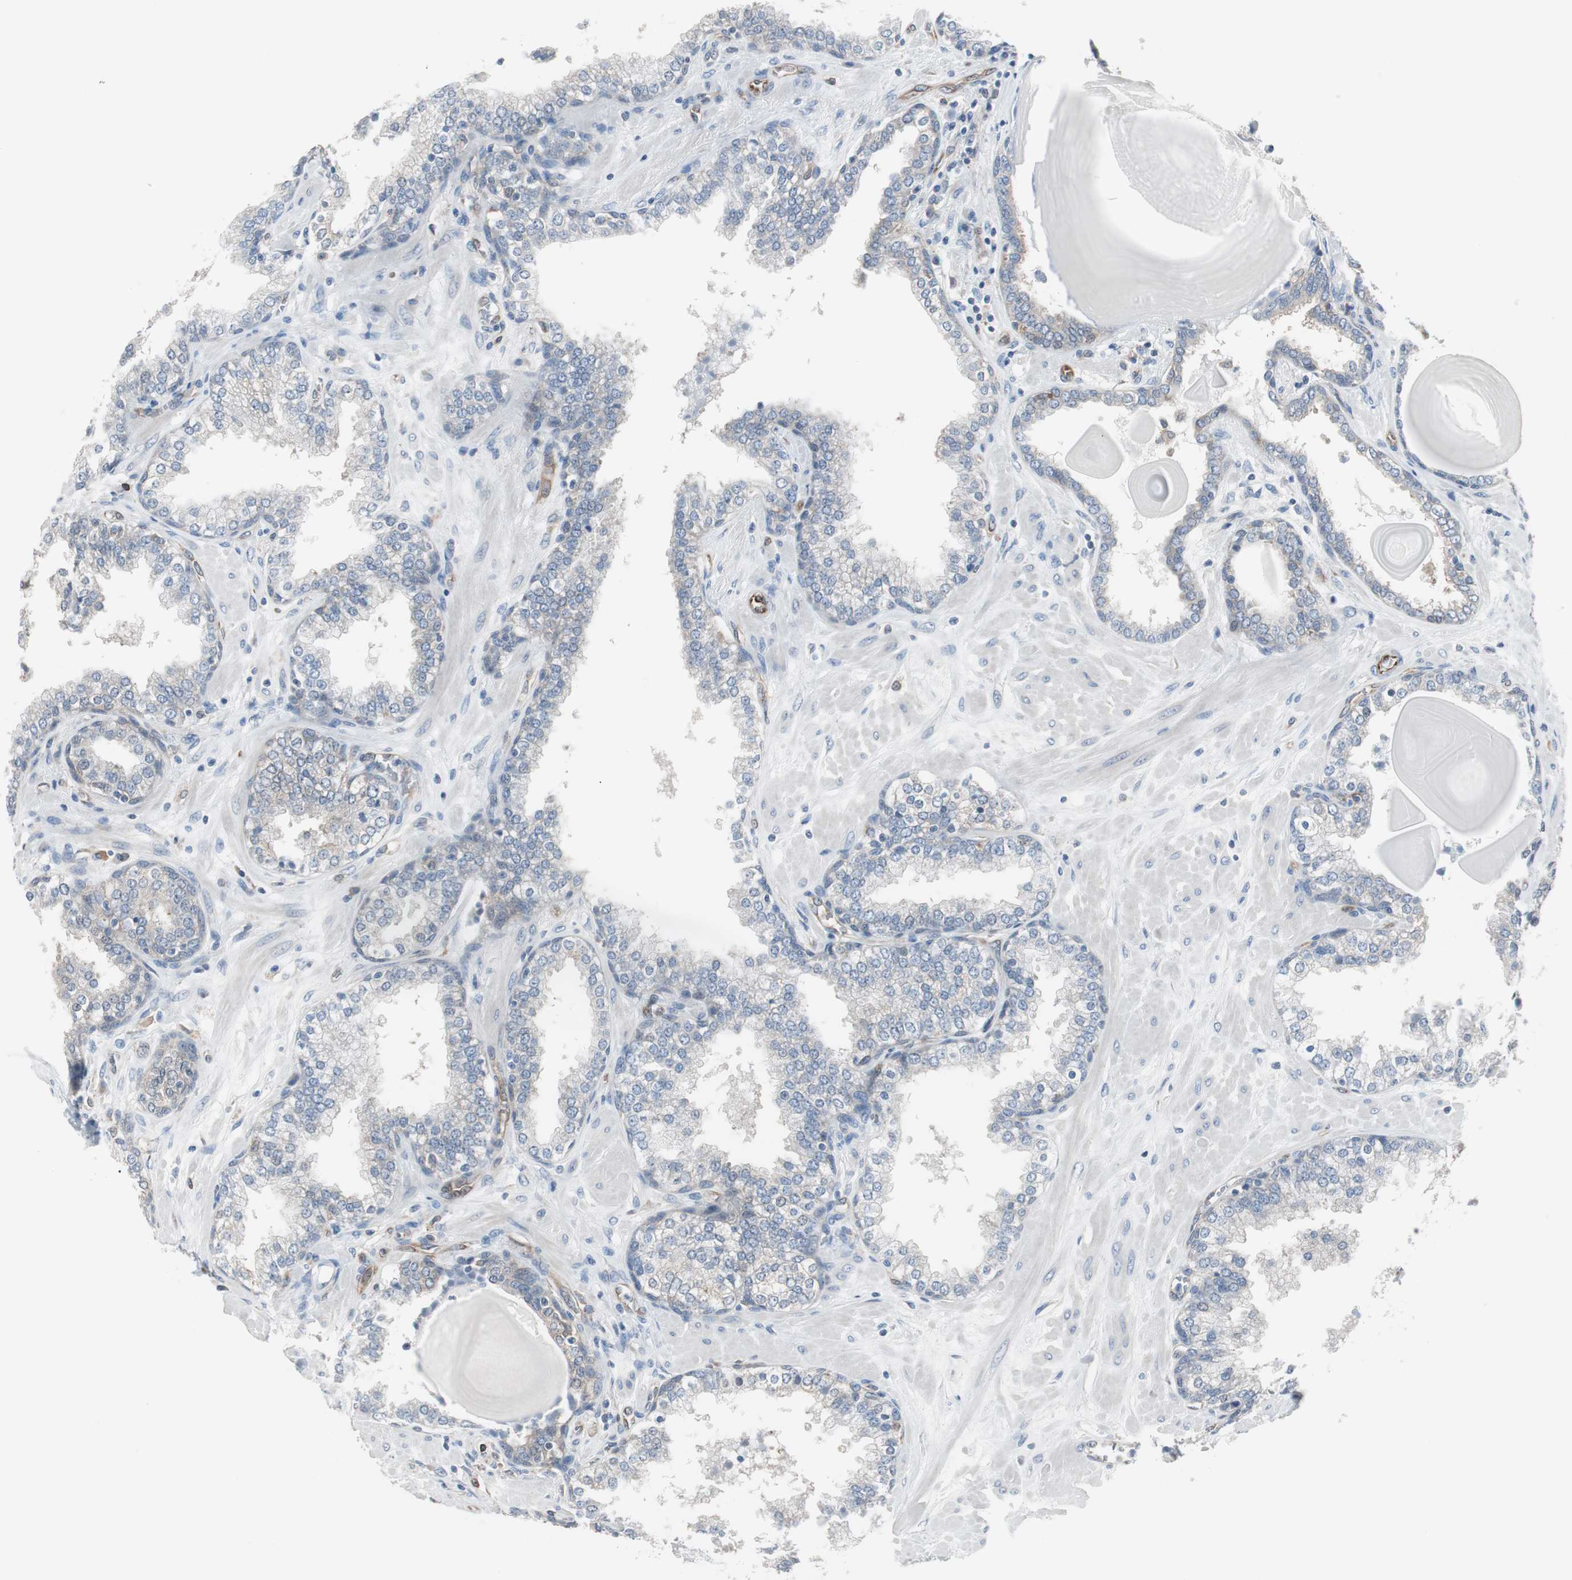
{"staining": {"intensity": "moderate", "quantity": "<25%", "location": "cytoplasmic/membranous"}, "tissue": "prostate", "cell_type": "Glandular cells", "image_type": "normal", "snomed": [{"axis": "morphology", "description": "Normal tissue, NOS"}, {"axis": "topography", "description": "Prostate"}], "caption": "This histopathology image exhibits IHC staining of unremarkable prostate, with low moderate cytoplasmic/membranous expression in about <25% of glandular cells.", "gene": "SWAP70", "patient": {"sex": "male", "age": 51}}